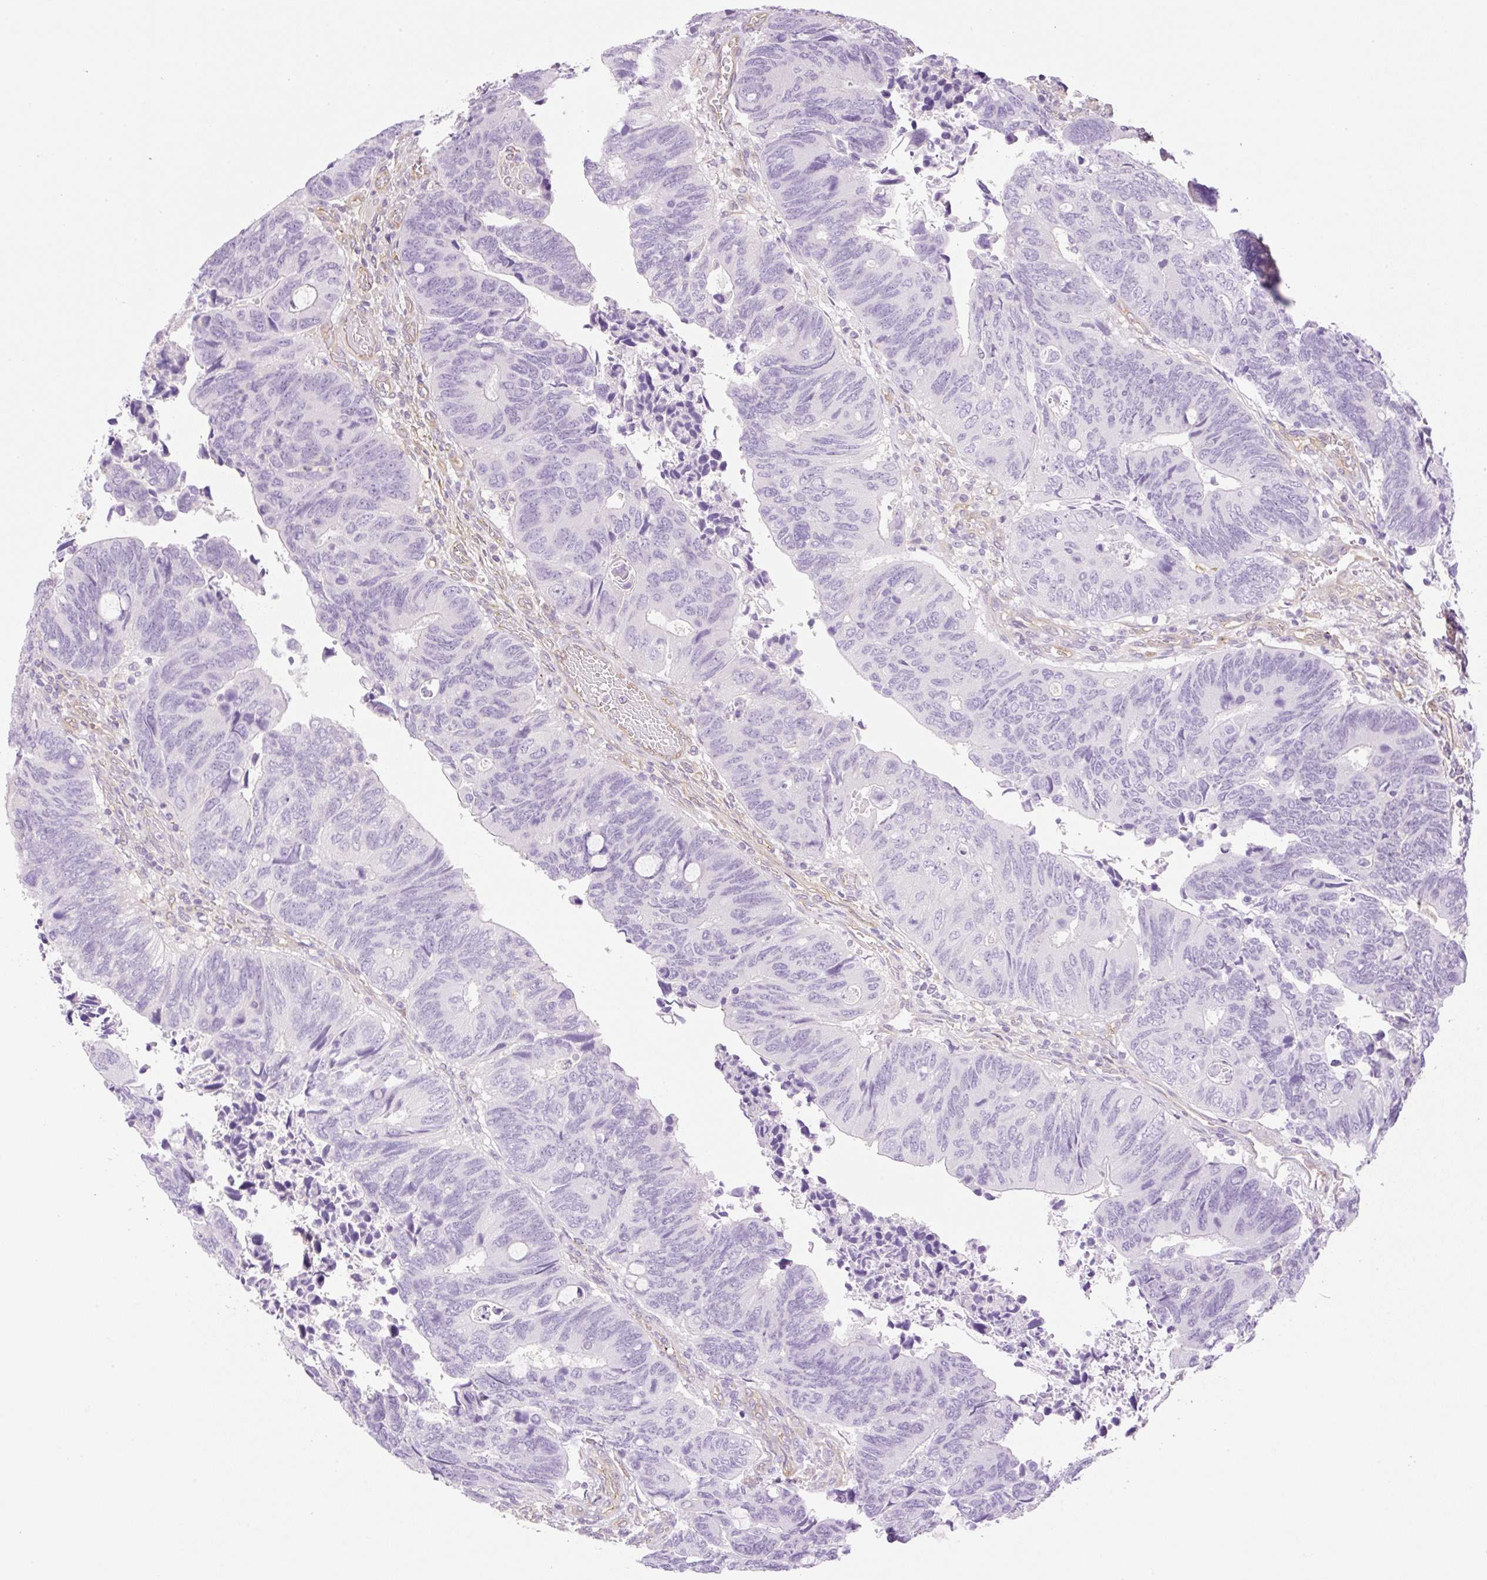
{"staining": {"intensity": "negative", "quantity": "none", "location": "none"}, "tissue": "colorectal cancer", "cell_type": "Tumor cells", "image_type": "cancer", "snomed": [{"axis": "morphology", "description": "Adenocarcinoma, NOS"}, {"axis": "topography", "description": "Colon"}], "caption": "Immunohistochemical staining of colorectal cancer reveals no significant staining in tumor cells.", "gene": "EHD3", "patient": {"sex": "male", "age": 87}}